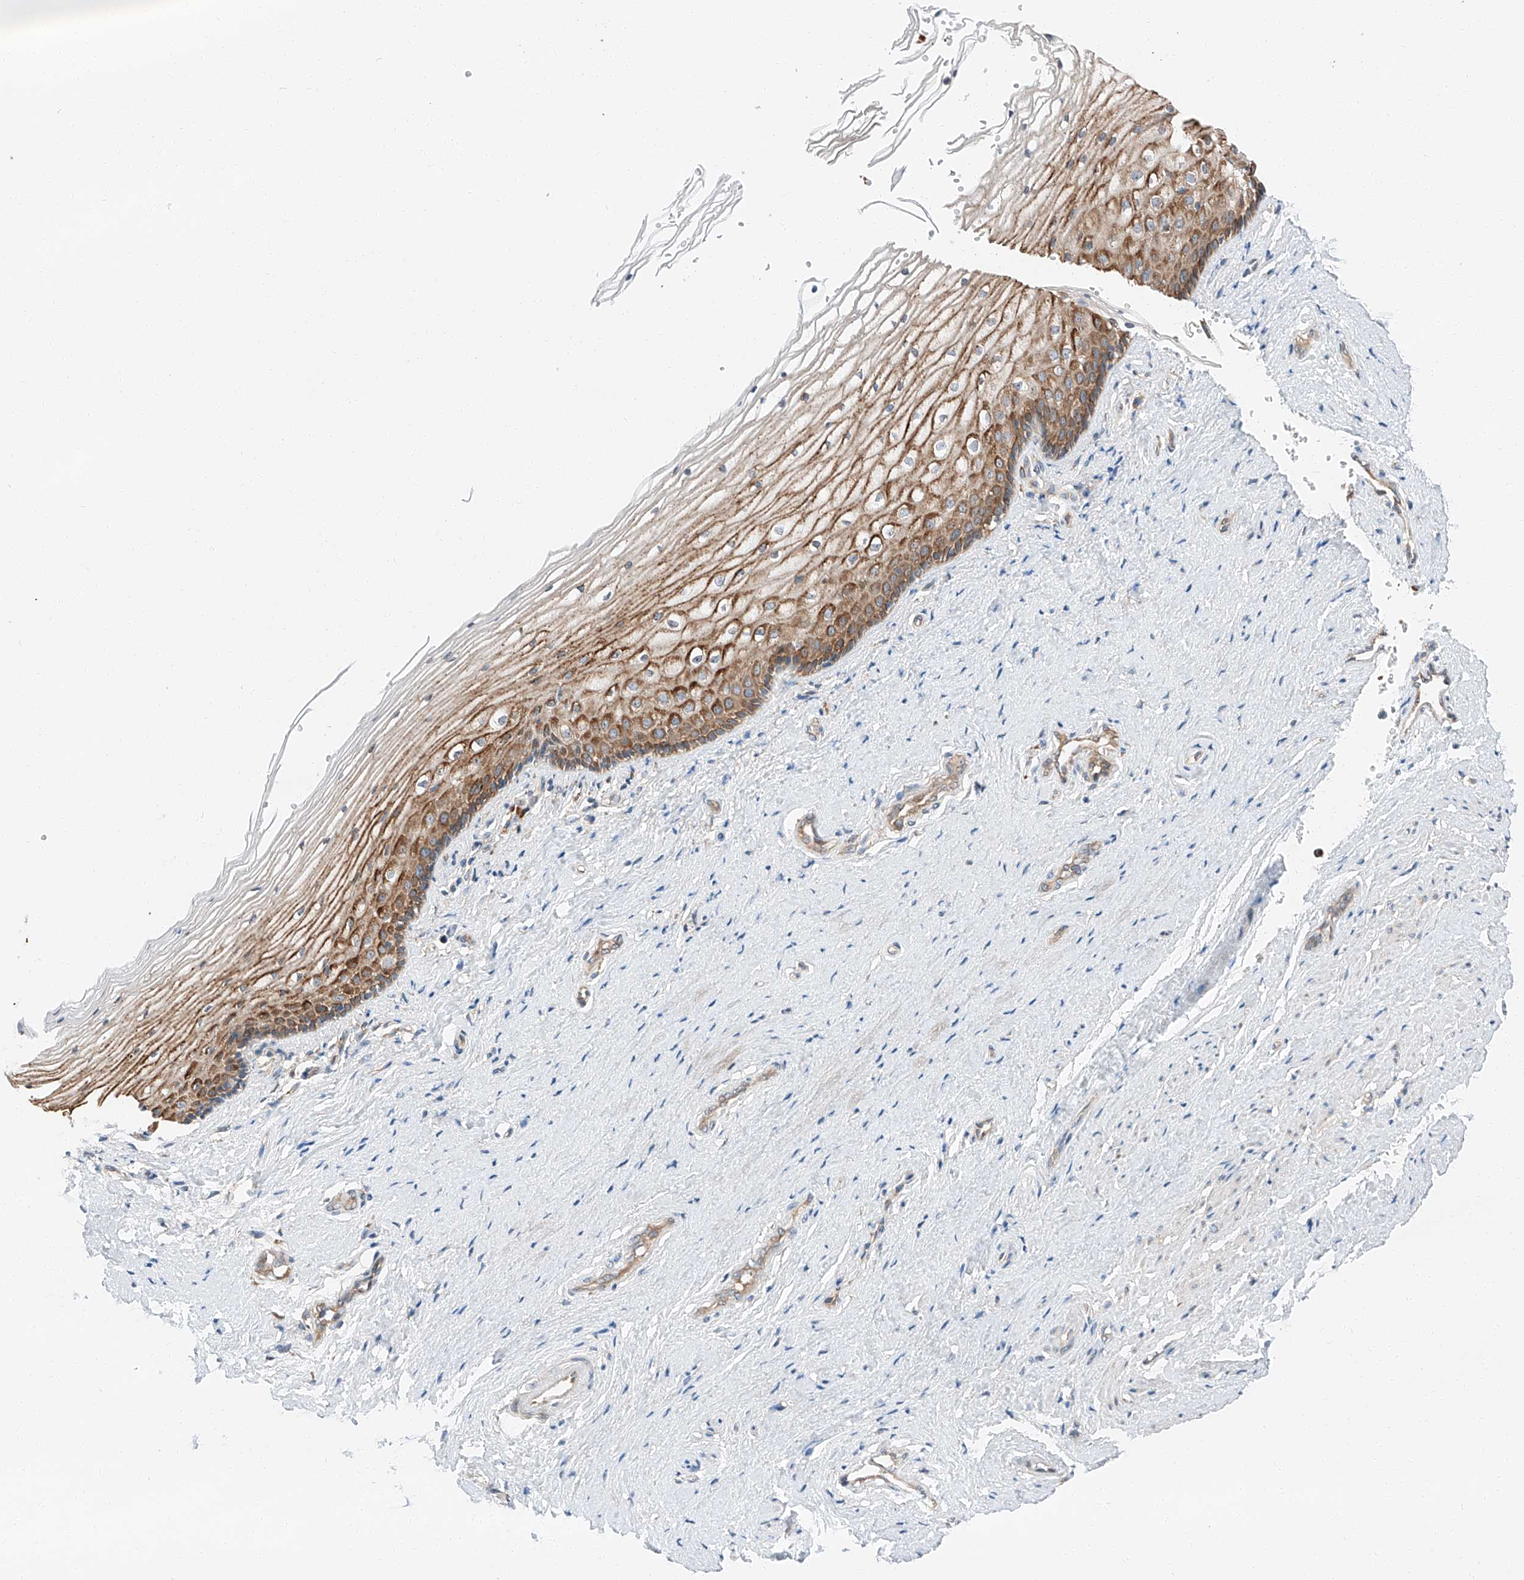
{"staining": {"intensity": "moderate", "quantity": ">75%", "location": "cytoplasmic/membranous"}, "tissue": "vagina", "cell_type": "Squamous epithelial cells", "image_type": "normal", "snomed": [{"axis": "morphology", "description": "Normal tissue, NOS"}, {"axis": "topography", "description": "Vagina"}], "caption": "A high-resolution image shows IHC staining of benign vagina, which exhibits moderate cytoplasmic/membranous expression in about >75% of squamous epithelial cells.", "gene": "ZC3H15", "patient": {"sex": "female", "age": 46}}